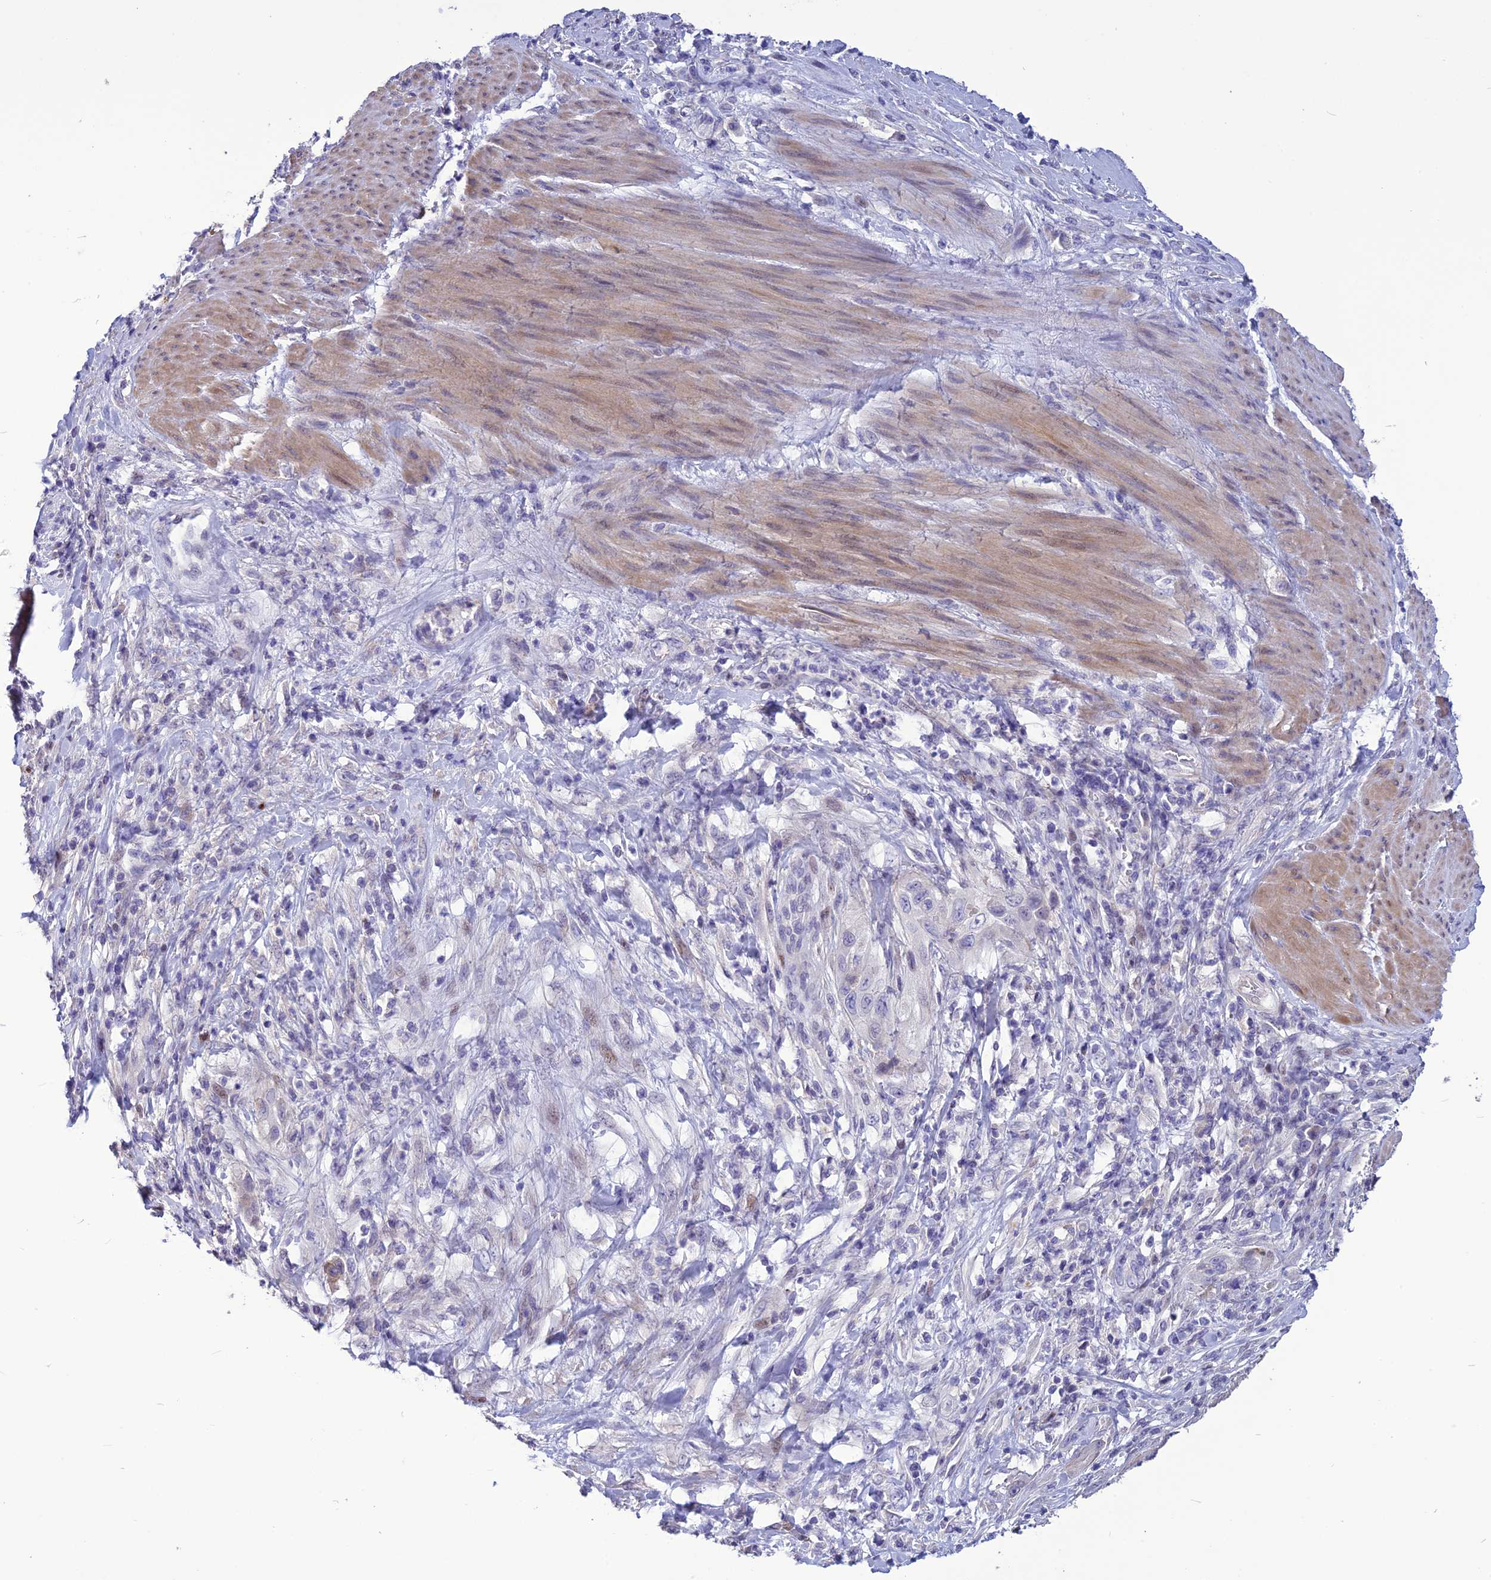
{"staining": {"intensity": "negative", "quantity": "none", "location": "none"}, "tissue": "cervical cancer", "cell_type": "Tumor cells", "image_type": "cancer", "snomed": [{"axis": "morphology", "description": "Squamous cell carcinoma, NOS"}, {"axis": "topography", "description": "Cervix"}], "caption": "Micrograph shows no significant protein positivity in tumor cells of squamous cell carcinoma (cervical).", "gene": "SPG21", "patient": {"sex": "female", "age": 42}}